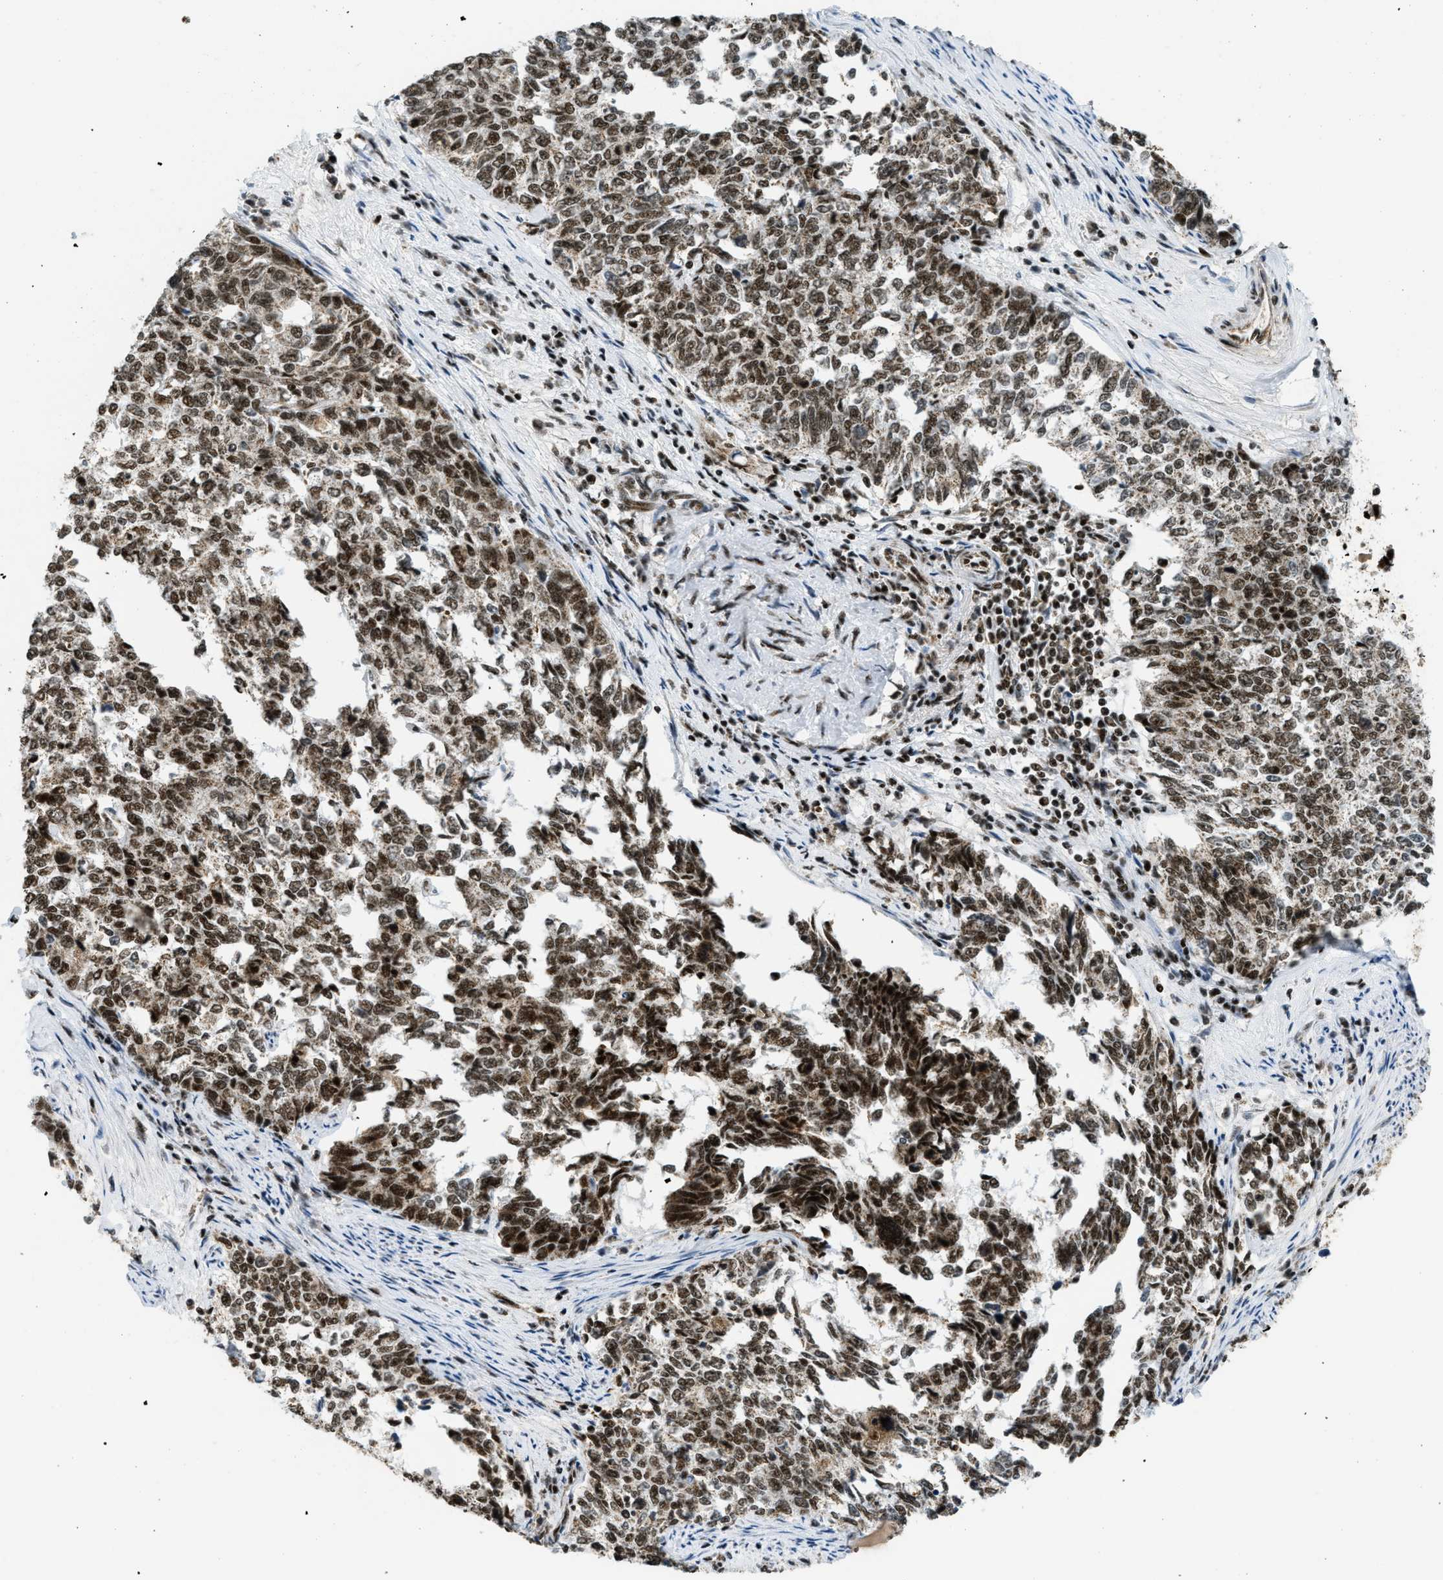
{"staining": {"intensity": "strong", "quantity": ">75%", "location": "nuclear"}, "tissue": "cervical cancer", "cell_type": "Tumor cells", "image_type": "cancer", "snomed": [{"axis": "morphology", "description": "Squamous cell carcinoma, NOS"}, {"axis": "topography", "description": "Cervix"}], "caption": "About >75% of tumor cells in human cervical squamous cell carcinoma show strong nuclear protein expression as visualized by brown immunohistochemical staining.", "gene": "GABPB1", "patient": {"sex": "female", "age": 63}}